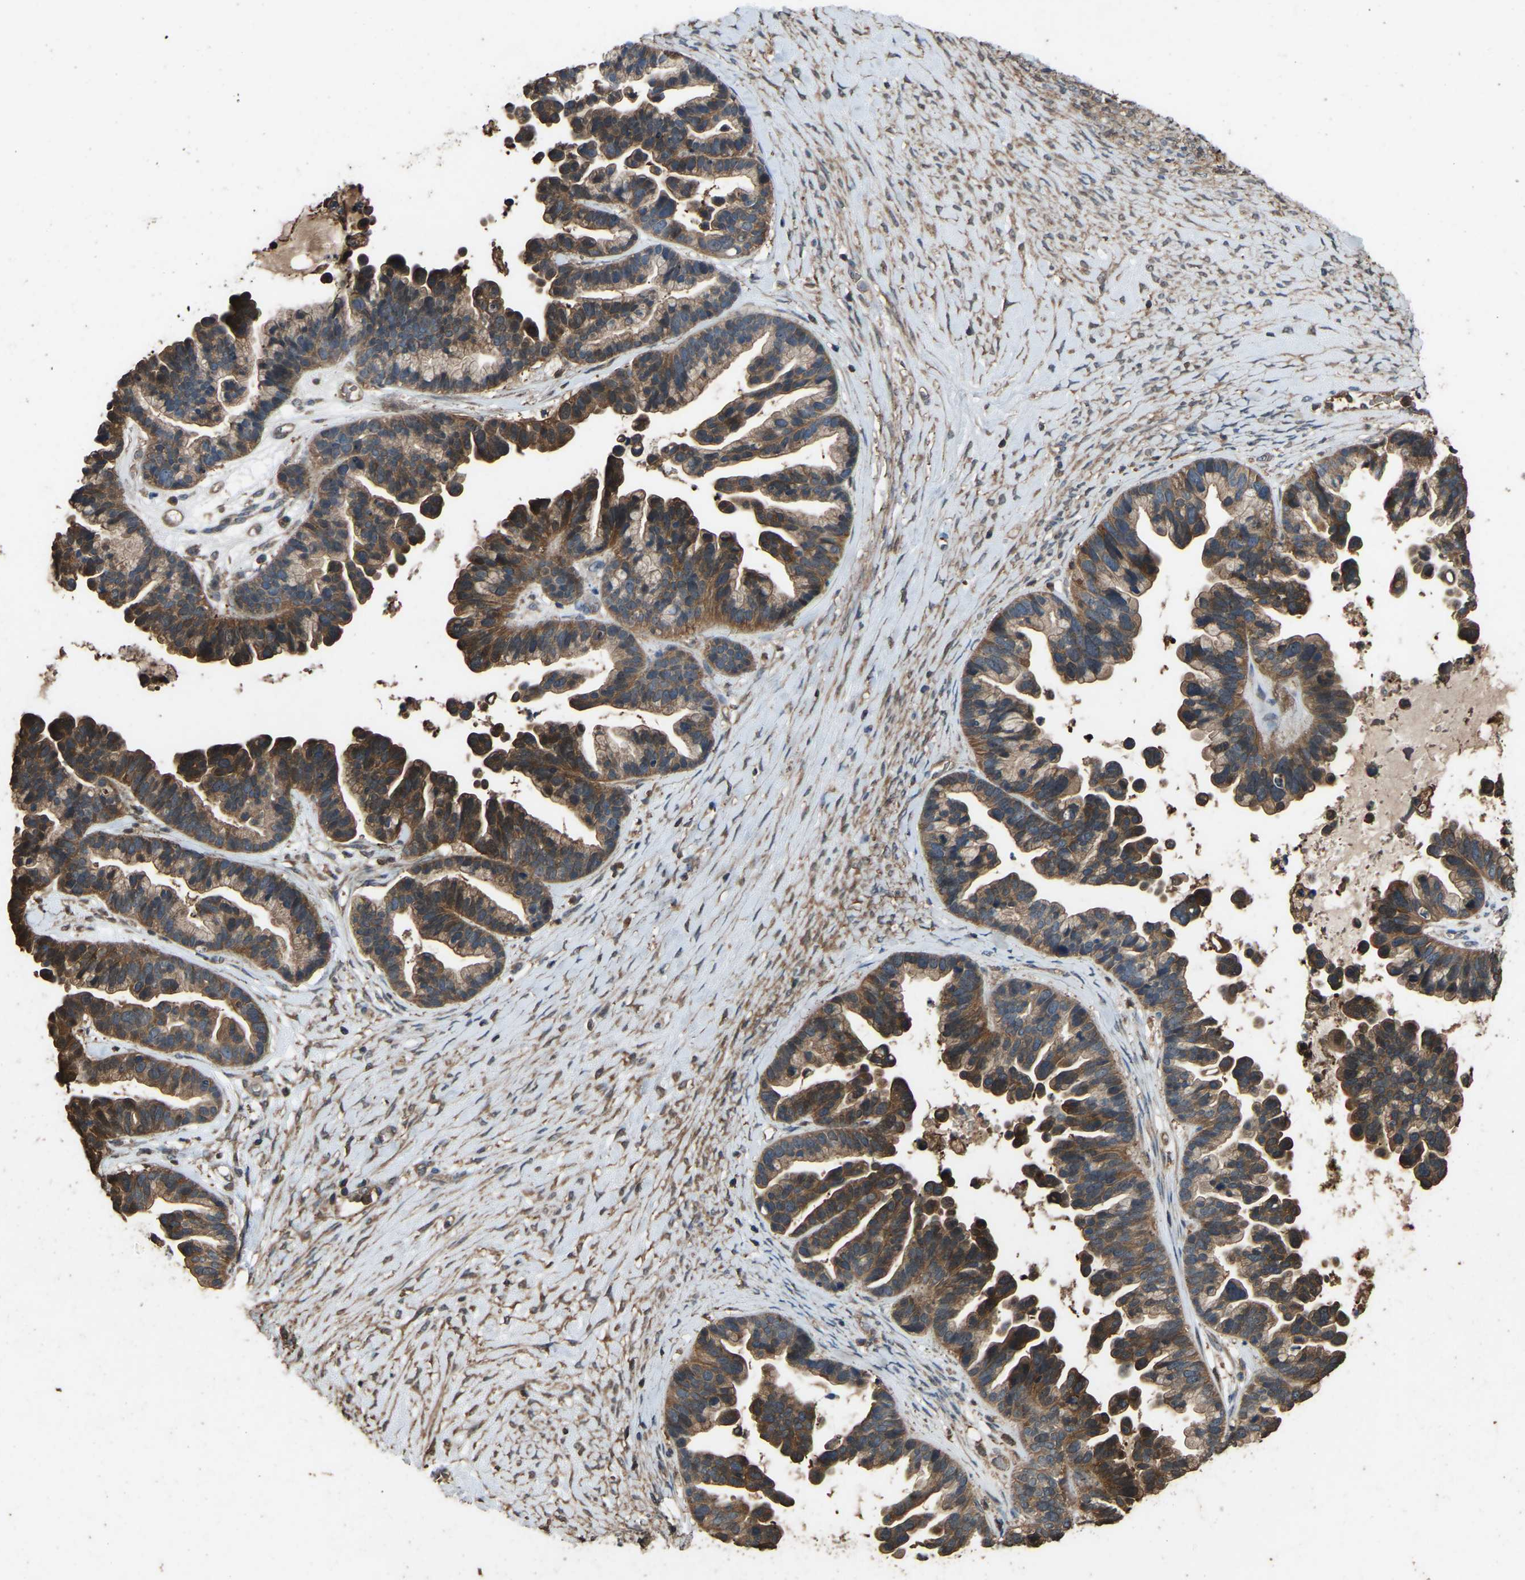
{"staining": {"intensity": "strong", "quantity": "25%-75%", "location": "cytoplasmic/membranous"}, "tissue": "ovarian cancer", "cell_type": "Tumor cells", "image_type": "cancer", "snomed": [{"axis": "morphology", "description": "Cystadenocarcinoma, serous, NOS"}, {"axis": "topography", "description": "Ovary"}], "caption": "High-magnification brightfield microscopy of ovarian serous cystadenocarcinoma stained with DAB (3,3'-diaminobenzidine) (brown) and counterstained with hematoxylin (blue). tumor cells exhibit strong cytoplasmic/membranous staining is appreciated in about25%-75% of cells.", "gene": "FHIT", "patient": {"sex": "female", "age": 56}}